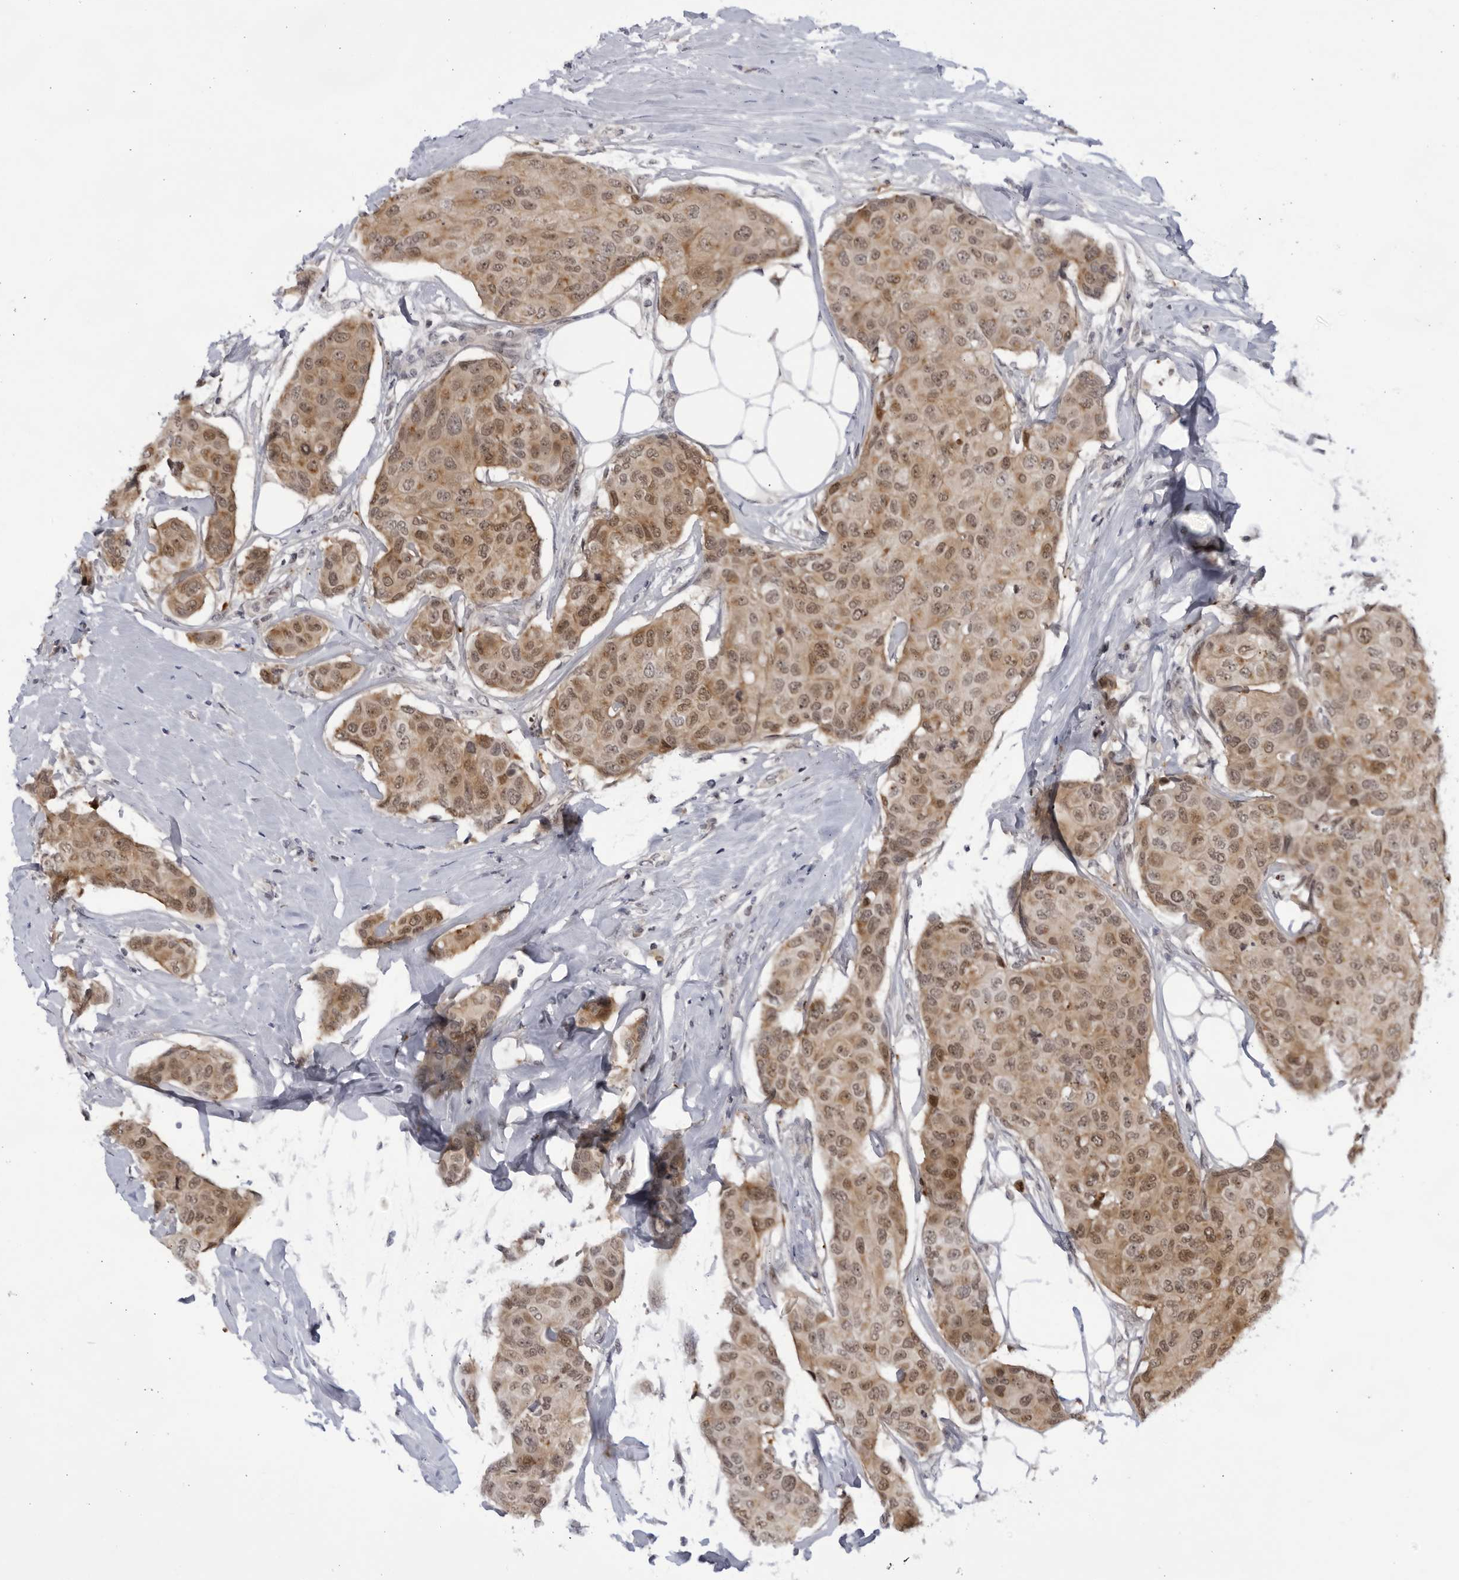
{"staining": {"intensity": "moderate", "quantity": ">75%", "location": "cytoplasmic/membranous,nuclear"}, "tissue": "breast cancer", "cell_type": "Tumor cells", "image_type": "cancer", "snomed": [{"axis": "morphology", "description": "Duct carcinoma"}, {"axis": "topography", "description": "Breast"}], "caption": "Immunohistochemical staining of human infiltrating ductal carcinoma (breast) shows medium levels of moderate cytoplasmic/membranous and nuclear protein expression in approximately >75% of tumor cells.", "gene": "ITGB3BP", "patient": {"sex": "female", "age": 80}}